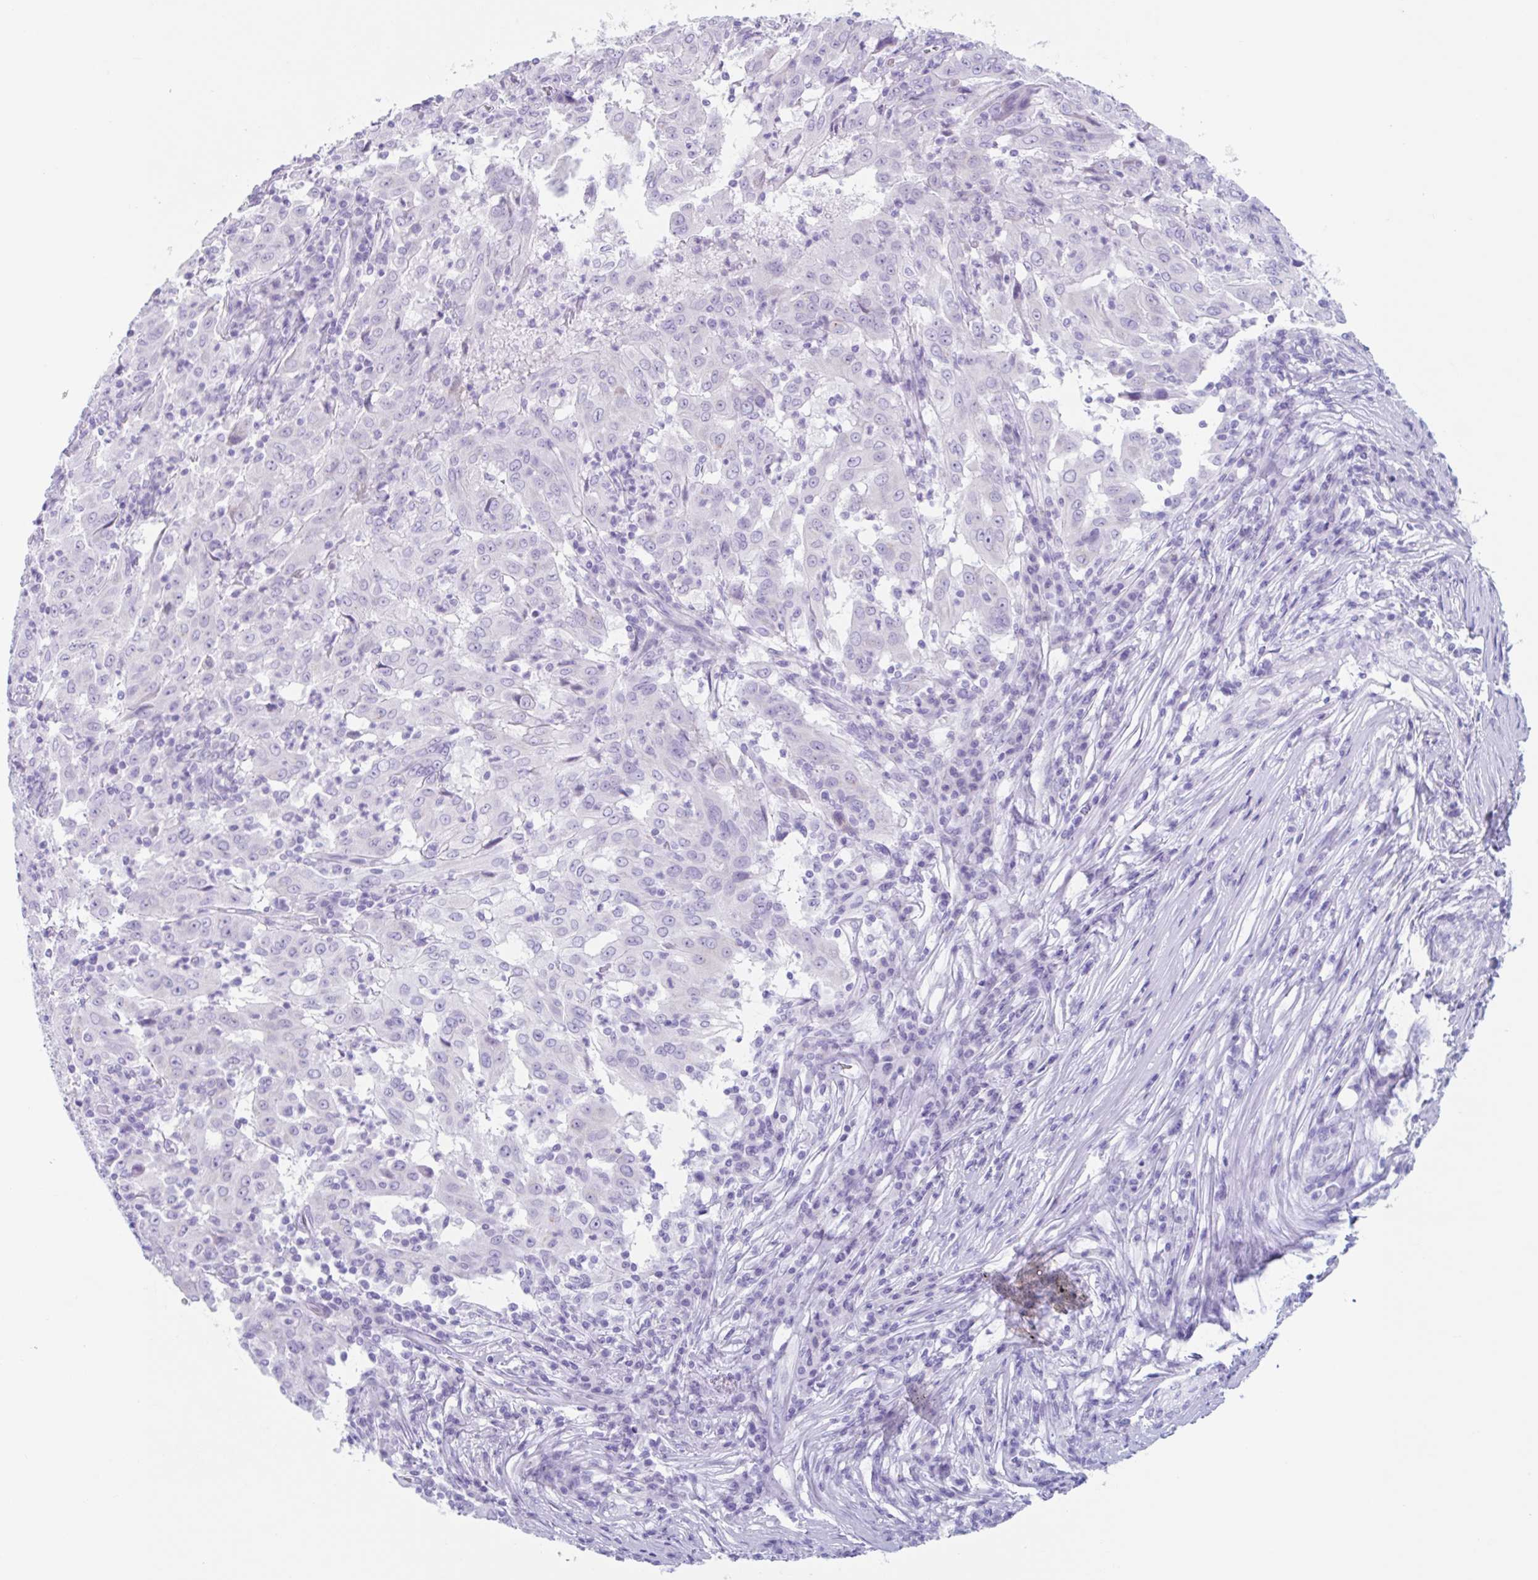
{"staining": {"intensity": "negative", "quantity": "none", "location": "none"}, "tissue": "pancreatic cancer", "cell_type": "Tumor cells", "image_type": "cancer", "snomed": [{"axis": "morphology", "description": "Adenocarcinoma, NOS"}, {"axis": "topography", "description": "Pancreas"}], "caption": "This is an IHC micrograph of human pancreatic cancer. There is no expression in tumor cells.", "gene": "CPTP", "patient": {"sex": "male", "age": 63}}